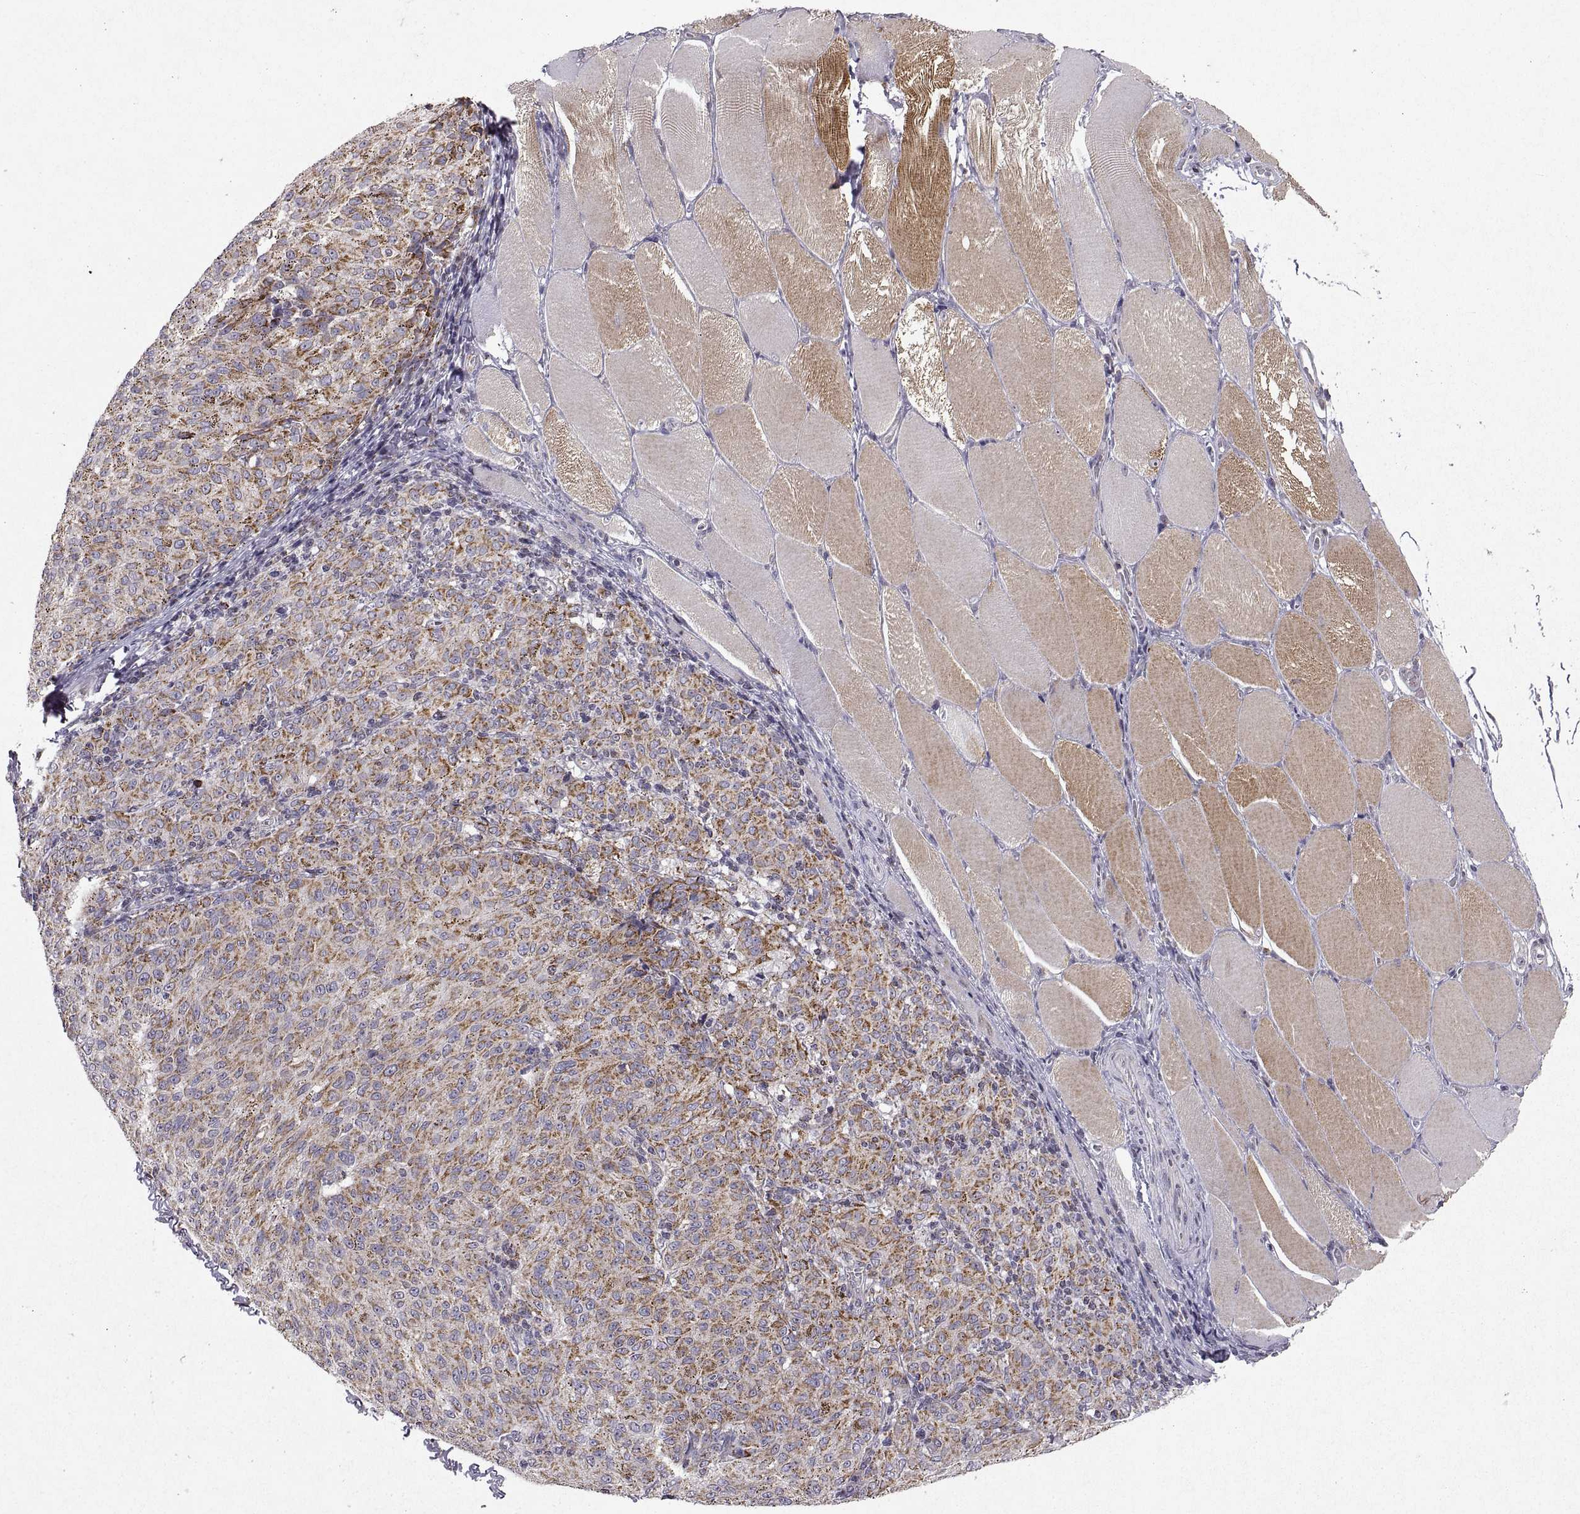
{"staining": {"intensity": "moderate", "quantity": "25%-75%", "location": "cytoplasmic/membranous"}, "tissue": "melanoma", "cell_type": "Tumor cells", "image_type": "cancer", "snomed": [{"axis": "morphology", "description": "Malignant melanoma, NOS"}, {"axis": "topography", "description": "Skin"}], "caption": "This histopathology image displays malignant melanoma stained with immunohistochemistry to label a protein in brown. The cytoplasmic/membranous of tumor cells show moderate positivity for the protein. Nuclei are counter-stained blue.", "gene": "MANBAL", "patient": {"sex": "female", "age": 72}}